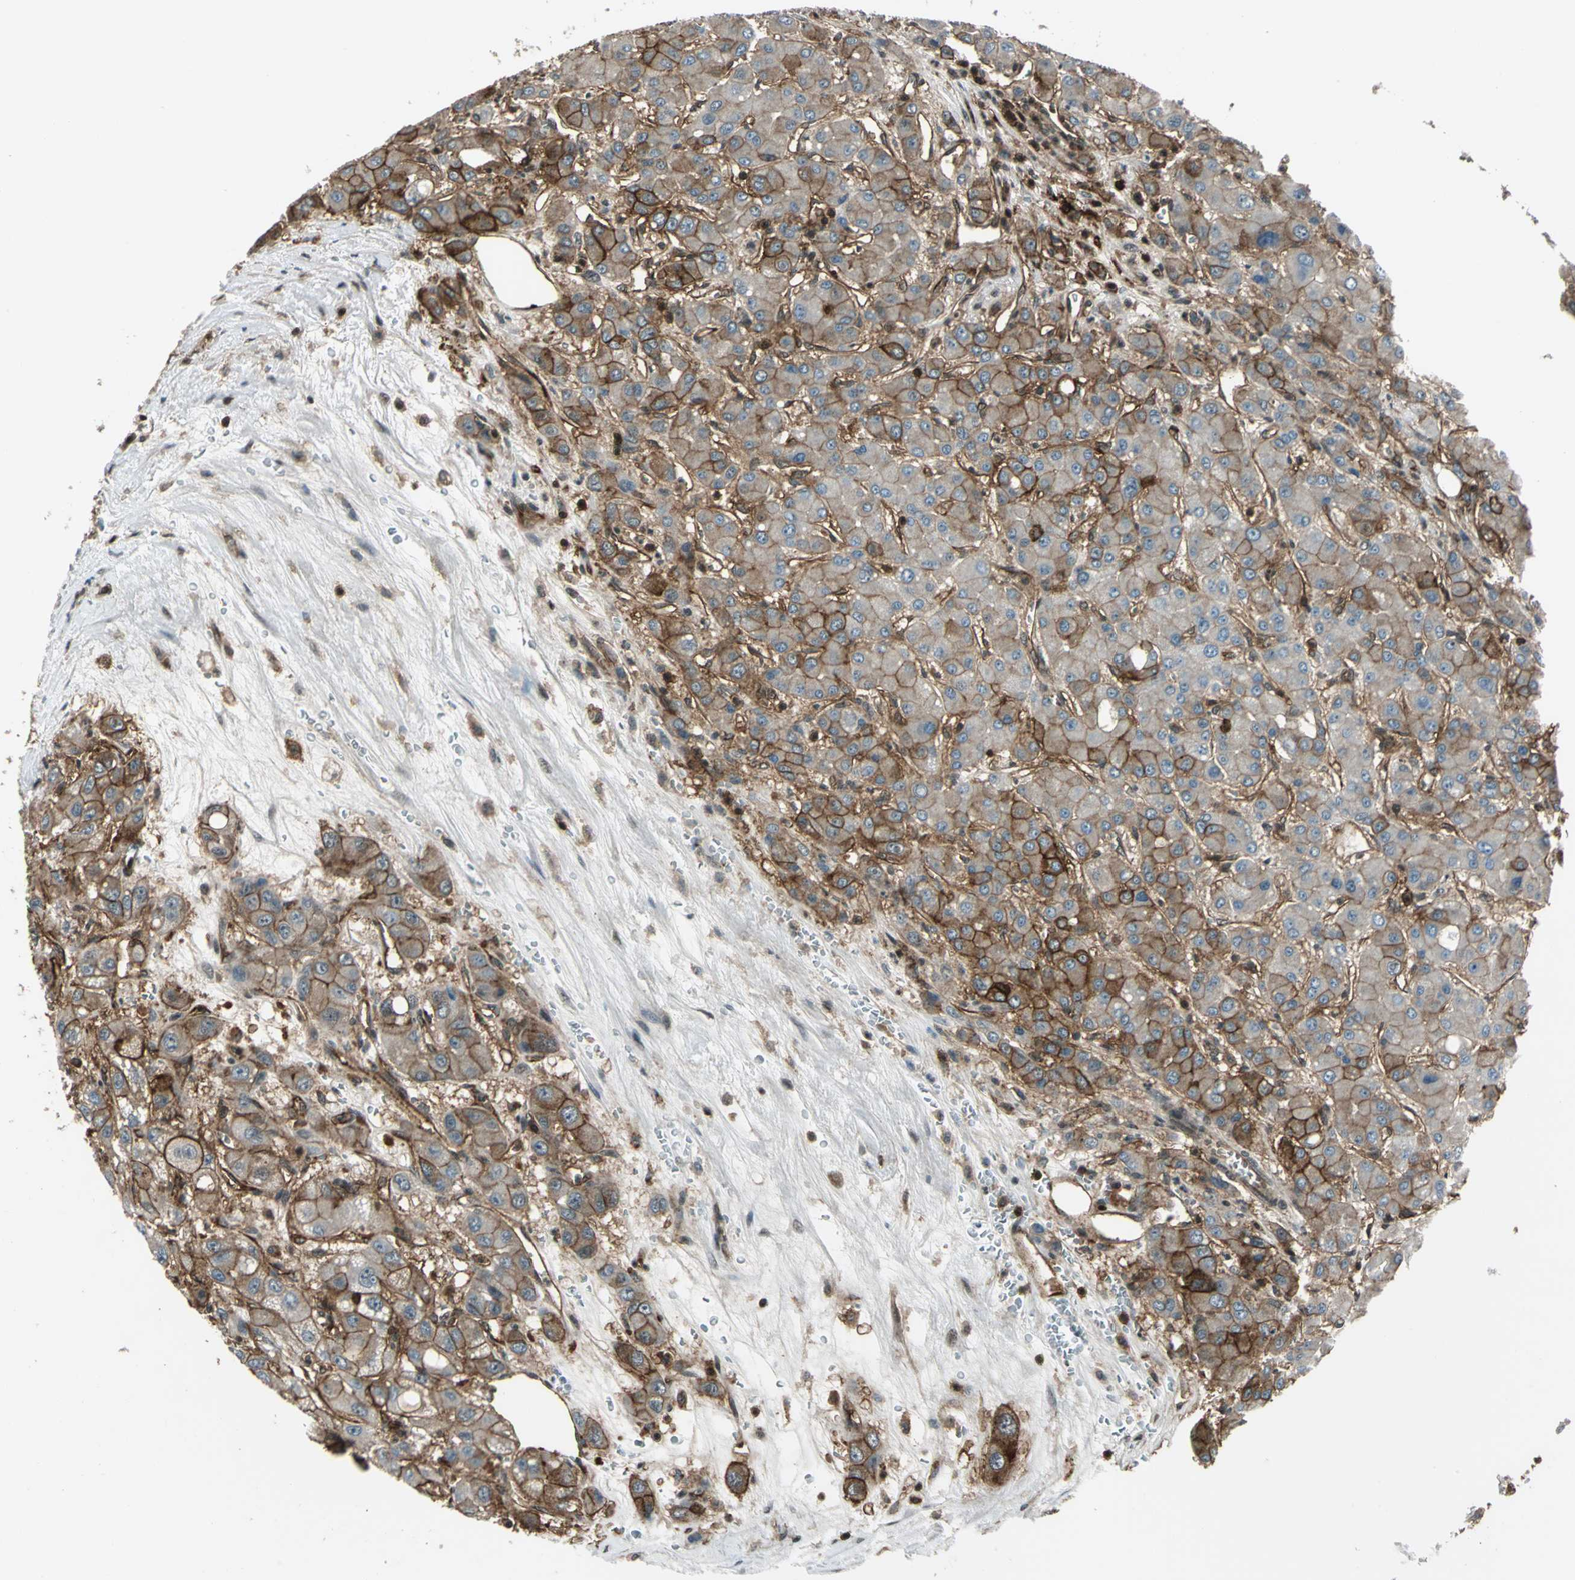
{"staining": {"intensity": "moderate", "quantity": ">75%", "location": "cytoplasmic/membranous"}, "tissue": "liver cancer", "cell_type": "Tumor cells", "image_type": "cancer", "snomed": [{"axis": "morphology", "description": "Carcinoma, Hepatocellular, NOS"}, {"axis": "topography", "description": "Liver"}], "caption": "Immunohistochemical staining of liver cancer demonstrates medium levels of moderate cytoplasmic/membranous expression in about >75% of tumor cells. (DAB IHC, brown staining for protein, blue staining for nuclei).", "gene": "NR2C2", "patient": {"sex": "male", "age": 55}}